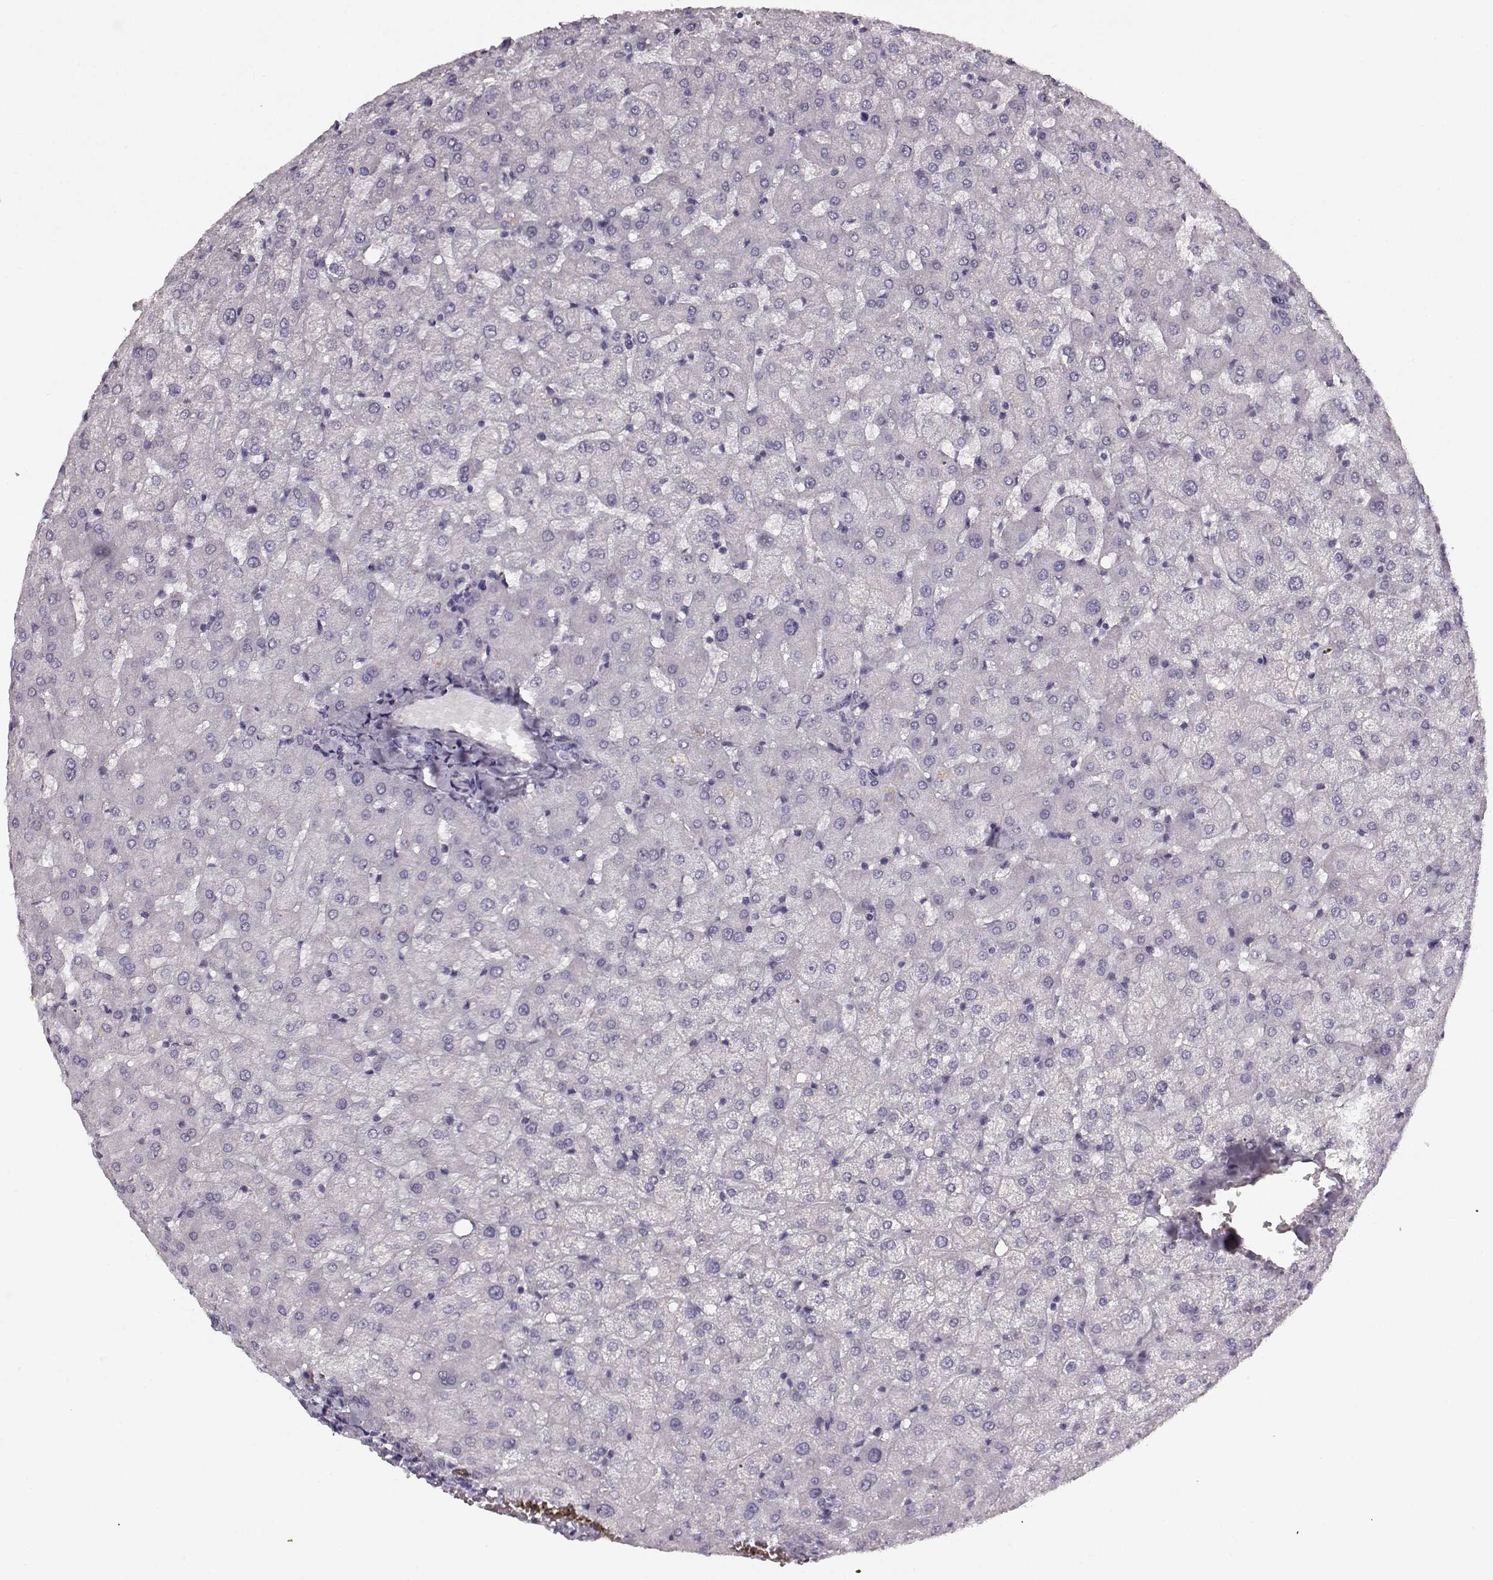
{"staining": {"intensity": "negative", "quantity": "none", "location": "none"}, "tissue": "liver", "cell_type": "Cholangiocytes", "image_type": "normal", "snomed": [{"axis": "morphology", "description": "Normal tissue, NOS"}, {"axis": "topography", "description": "Liver"}], "caption": "High magnification brightfield microscopy of normal liver stained with DAB (3,3'-diaminobenzidine) (brown) and counterstained with hematoxylin (blue): cholangiocytes show no significant staining. Nuclei are stained in blue.", "gene": "PNMT", "patient": {"sex": "female", "age": 50}}